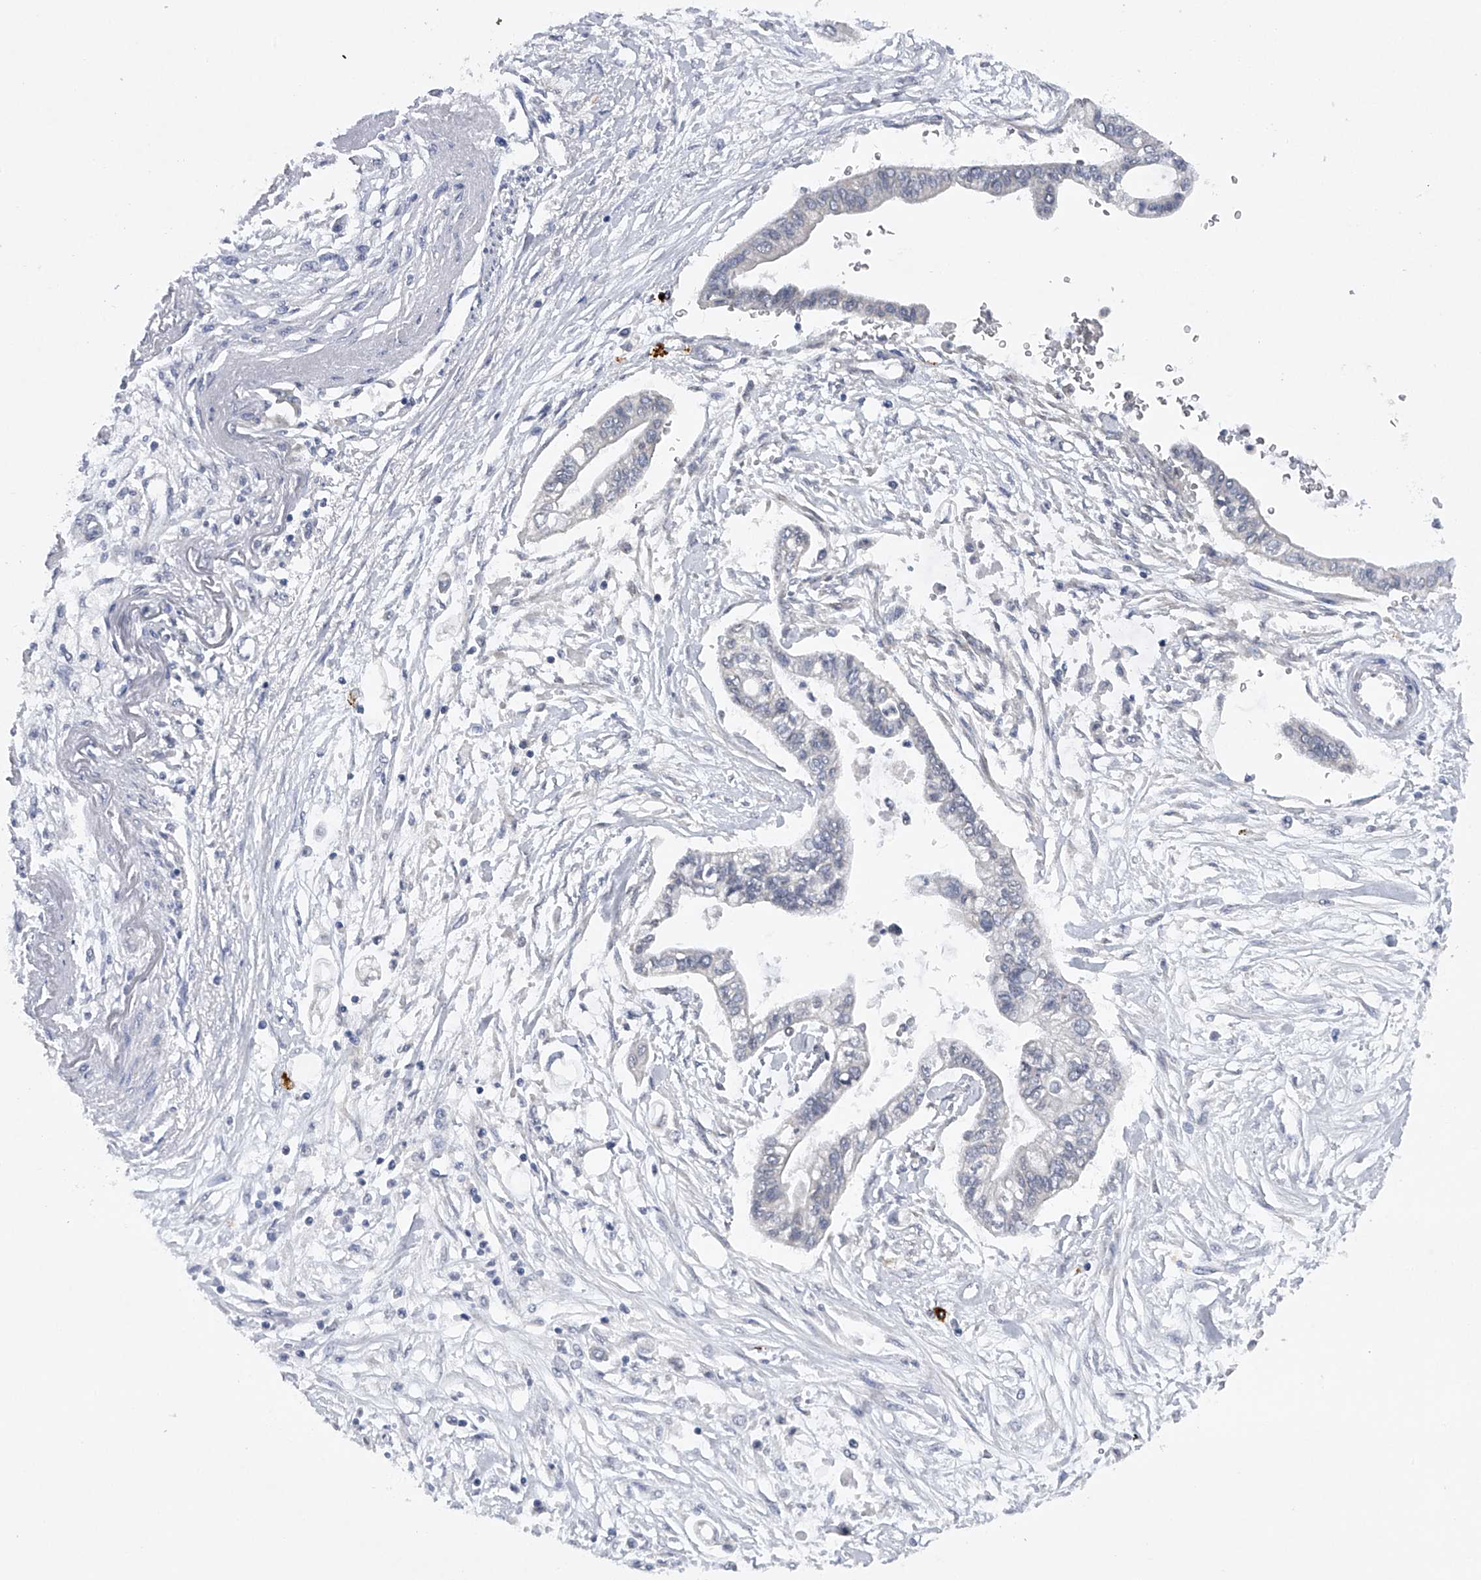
{"staining": {"intensity": "negative", "quantity": "none", "location": "none"}, "tissue": "pancreatic cancer", "cell_type": "Tumor cells", "image_type": "cancer", "snomed": [{"axis": "morphology", "description": "Adenocarcinoma, NOS"}, {"axis": "topography", "description": "Pancreas"}], "caption": "This is an immunohistochemistry histopathology image of pancreatic adenocarcinoma. There is no expression in tumor cells.", "gene": "RNF5", "patient": {"sex": "female", "age": 77}}